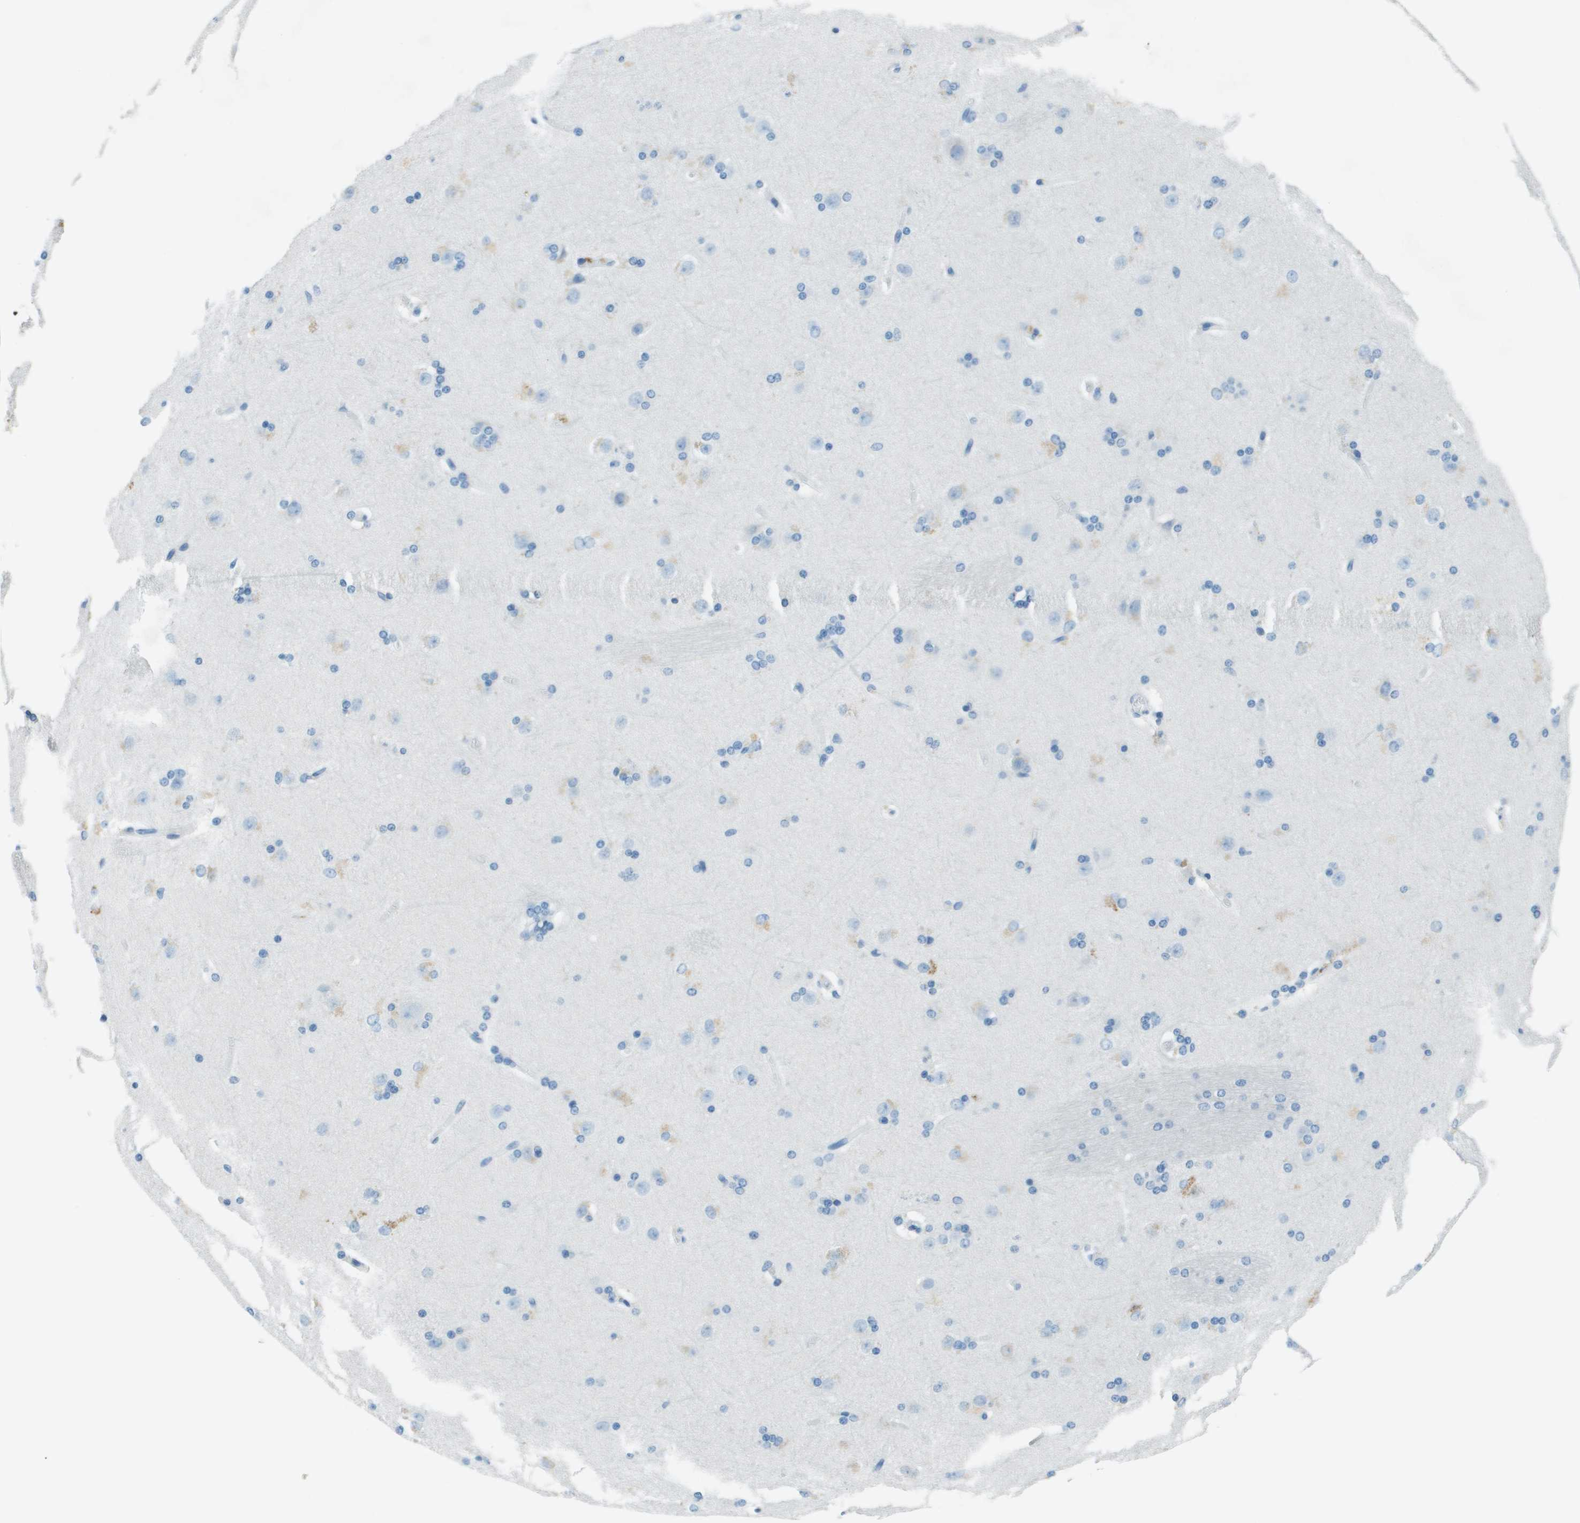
{"staining": {"intensity": "negative", "quantity": "none", "location": "none"}, "tissue": "caudate", "cell_type": "Glial cells", "image_type": "normal", "snomed": [{"axis": "morphology", "description": "Normal tissue, NOS"}, {"axis": "topography", "description": "Lateral ventricle wall"}], "caption": "Immunohistochemistry histopathology image of unremarkable caudate: caudate stained with DAB shows no significant protein staining in glial cells. (Immunohistochemistry, brightfield microscopy, high magnification).", "gene": "SLC16A10", "patient": {"sex": "female", "age": 19}}